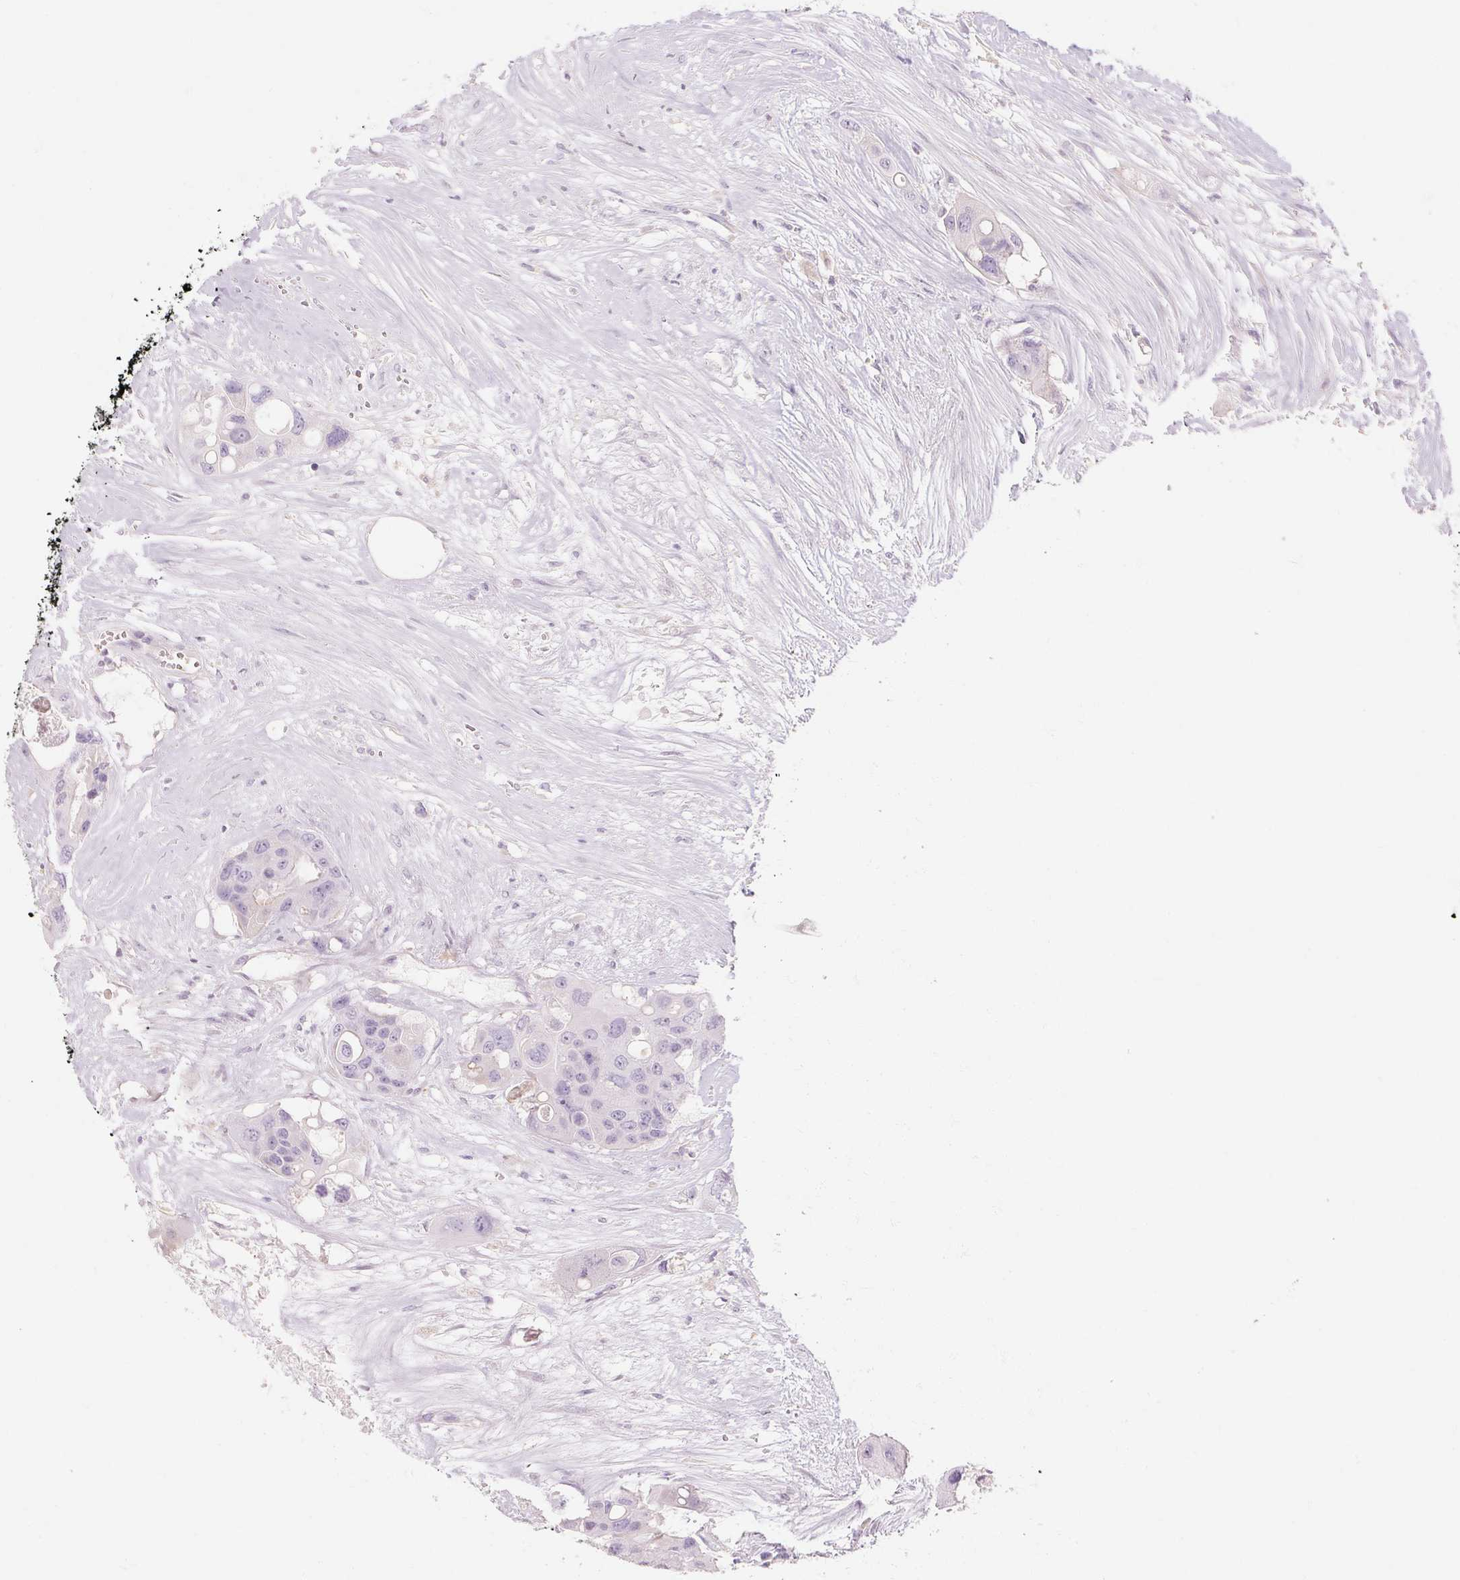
{"staining": {"intensity": "negative", "quantity": "none", "location": "none"}, "tissue": "colorectal cancer", "cell_type": "Tumor cells", "image_type": "cancer", "snomed": [{"axis": "morphology", "description": "Adenocarcinoma, NOS"}, {"axis": "topography", "description": "Colon"}], "caption": "This image is of colorectal adenocarcinoma stained with immunohistochemistry (IHC) to label a protein in brown with the nuclei are counter-stained blue. There is no staining in tumor cells.", "gene": "NFE2L3", "patient": {"sex": "male", "age": 77}}